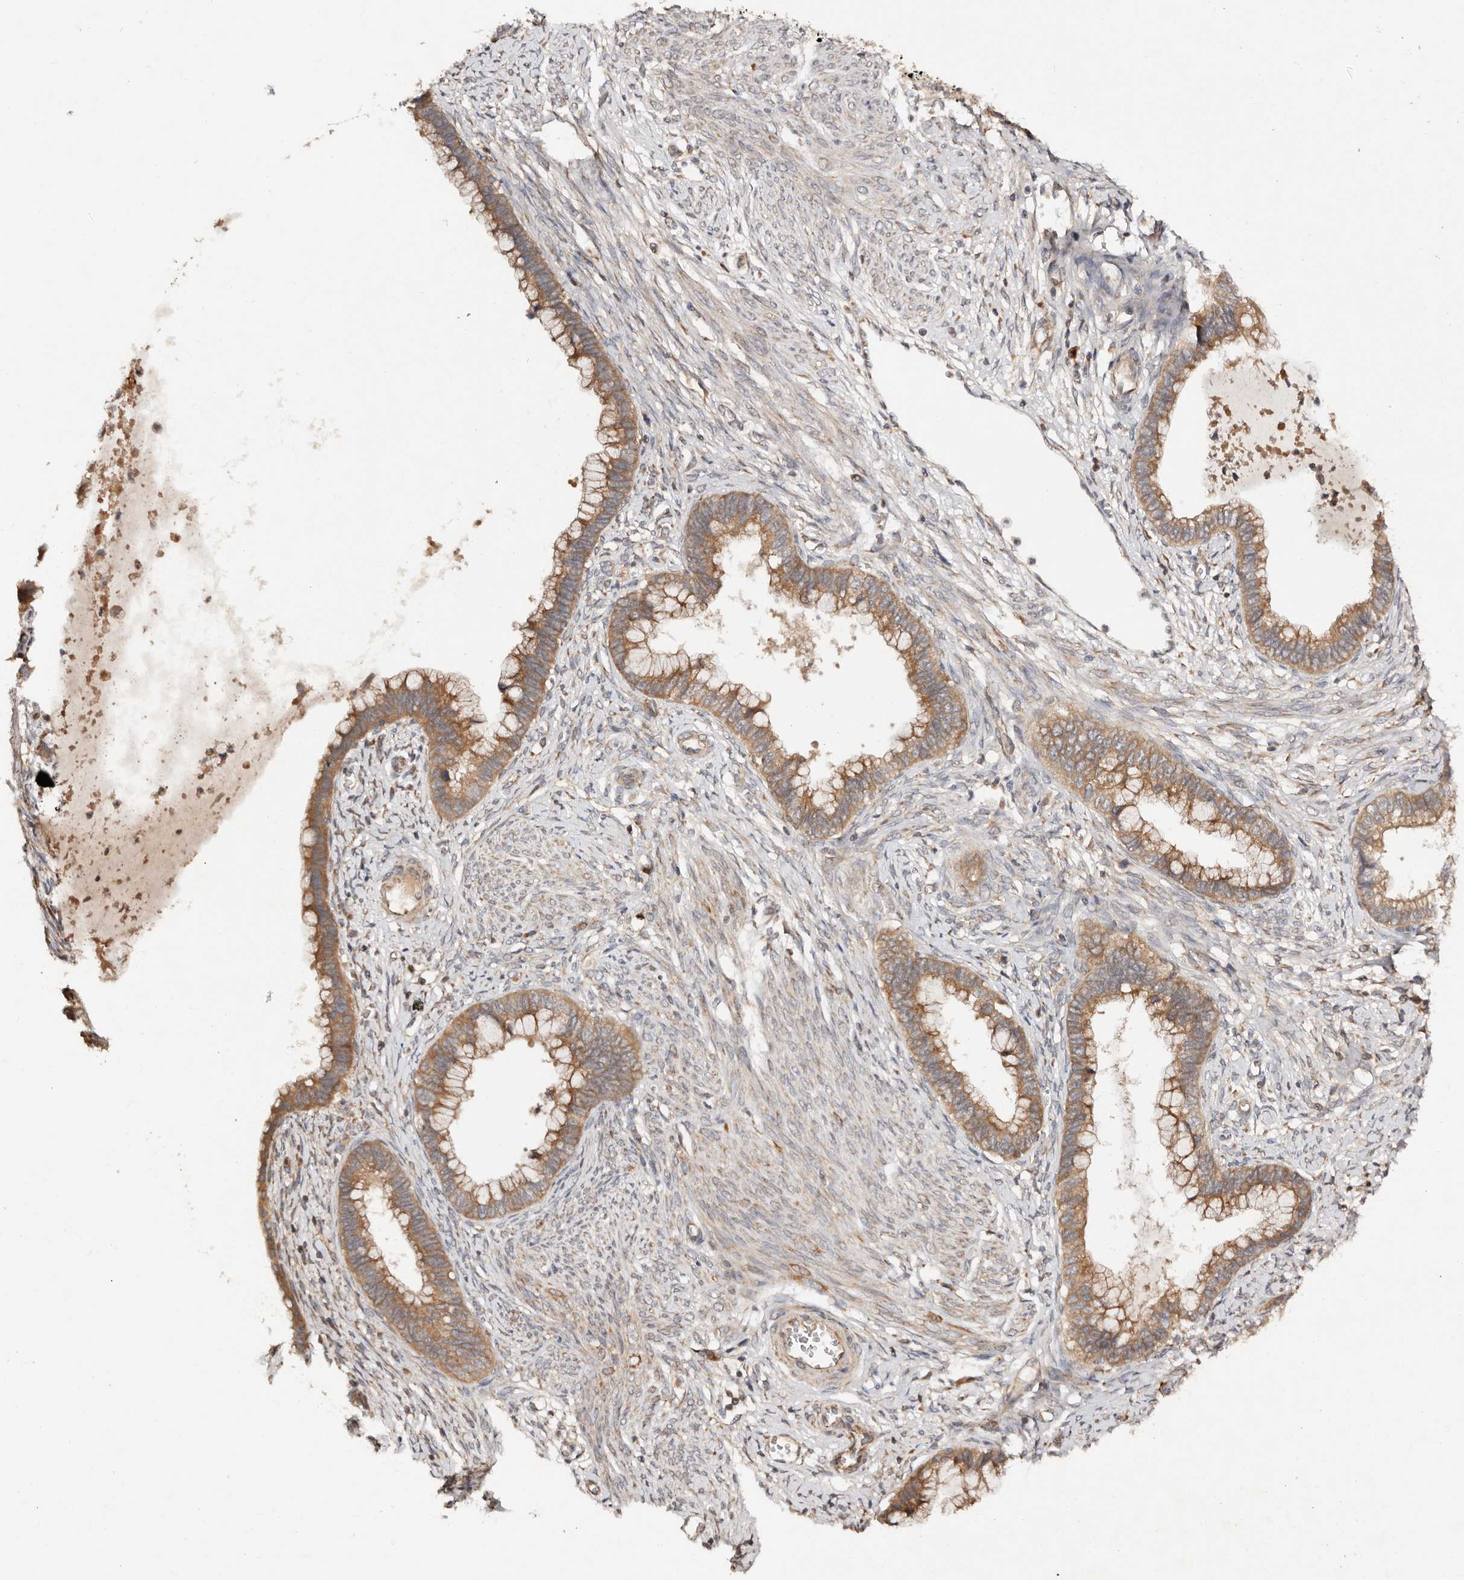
{"staining": {"intensity": "moderate", "quantity": ">75%", "location": "cytoplasmic/membranous"}, "tissue": "cervical cancer", "cell_type": "Tumor cells", "image_type": "cancer", "snomed": [{"axis": "morphology", "description": "Adenocarcinoma, NOS"}, {"axis": "topography", "description": "Cervix"}], "caption": "Immunohistochemical staining of adenocarcinoma (cervical) displays medium levels of moderate cytoplasmic/membranous protein positivity in about >75% of tumor cells.", "gene": "DENND11", "patient": {"sex": "female", "age": 44}}